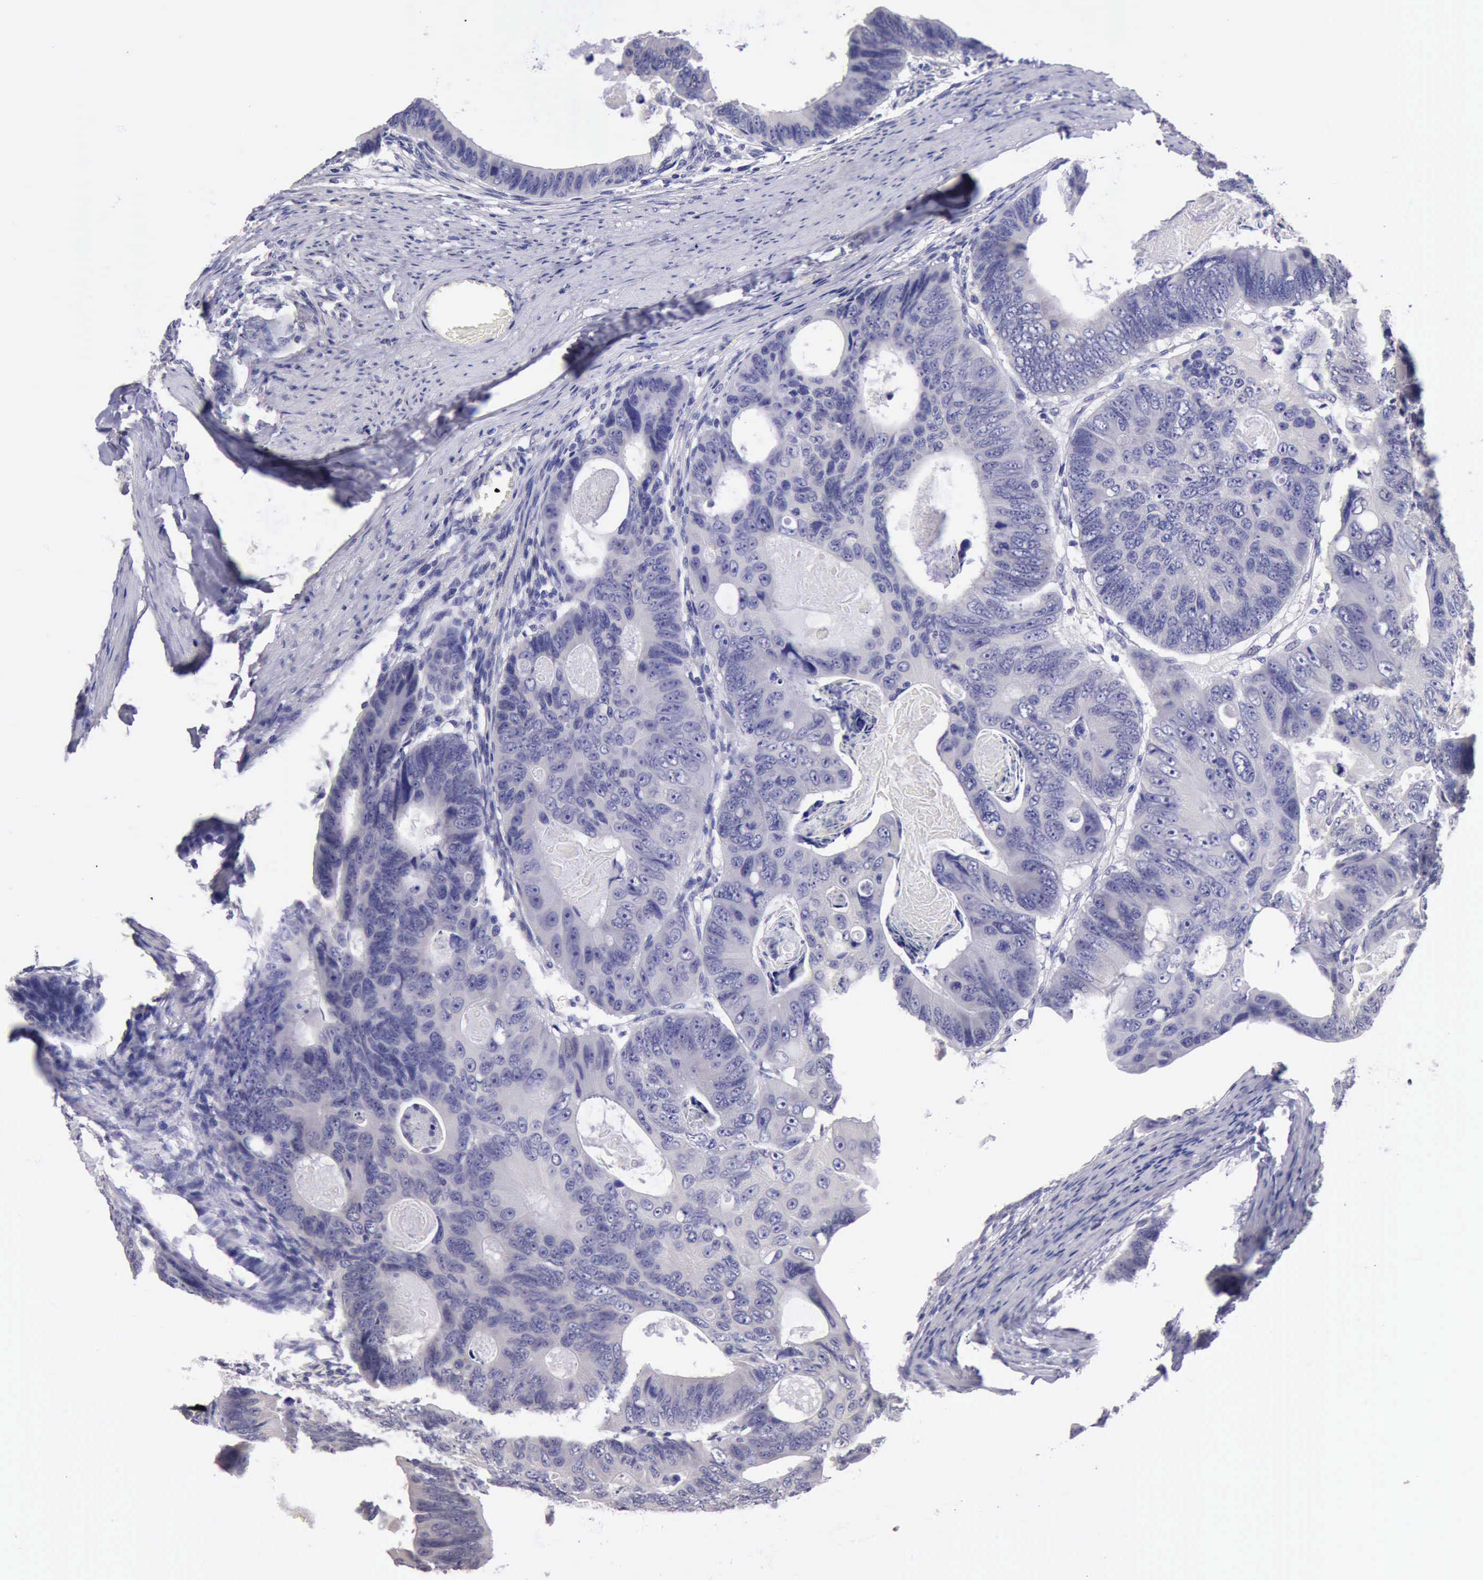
{"staining": {"intensity": "negative", "quantity": "none", "location": "none"}, "tissue": "colorectal cancer", "cell_type": "Tumor cells", "image_type": "cancer", "snomed": [{"axis": "morphology", "description": "Adenocarcinoma, NOS"}, {"axis": "topography", "description": "Colon"}], "caption": "IHC image of neoplastic tissue: colorectal adenocarcinoma stained with DAB shows no significant protein positivity in tumor cells. Nuclei are stained in blue.", "gene": "KCND1", "patient": {"sex": "female", "age": 55}}